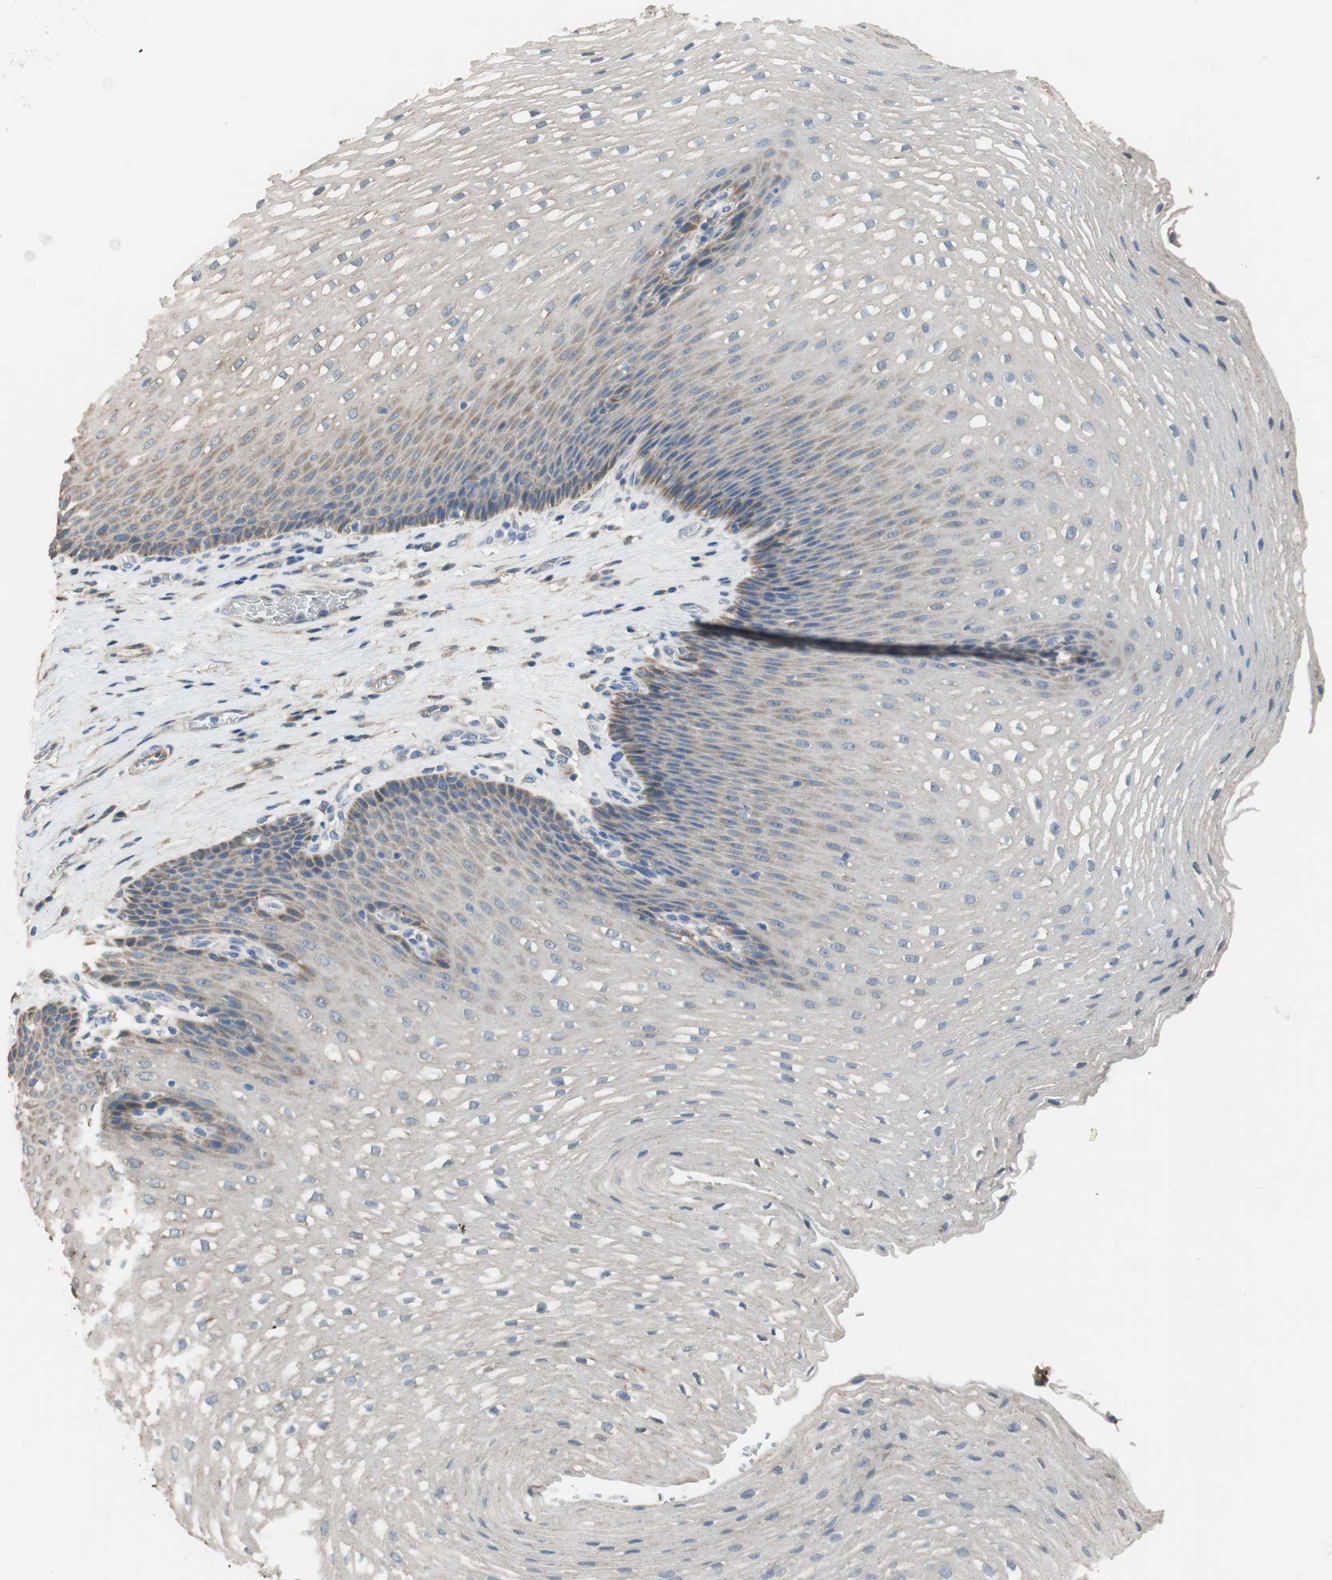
{"staining": {"intensity": "moderate", "quantity": "25%-75%", "location": "cytoplasmic/membranous"}, "tissue": "esophagus", "cell_type": "Squamous epithelial cells", "image_type": "normal", "snomed": [{"axis": "morphology", "description": "Normal tissue, NOS"}, {"axis": "topography", "description": "Esophagus"}], "caption": "The histopathology image shows a brown stain indicating the presence of a protein in the cytoplasmic/membranous of squamous epithelial cells in esophagus. Using DAB (brown) and hematoxylin (blue) stains, captured at high magnification using brightfield microscopy.", "gene": "ALDH1A2", "patient": {"sex": "male", "age": 48}}